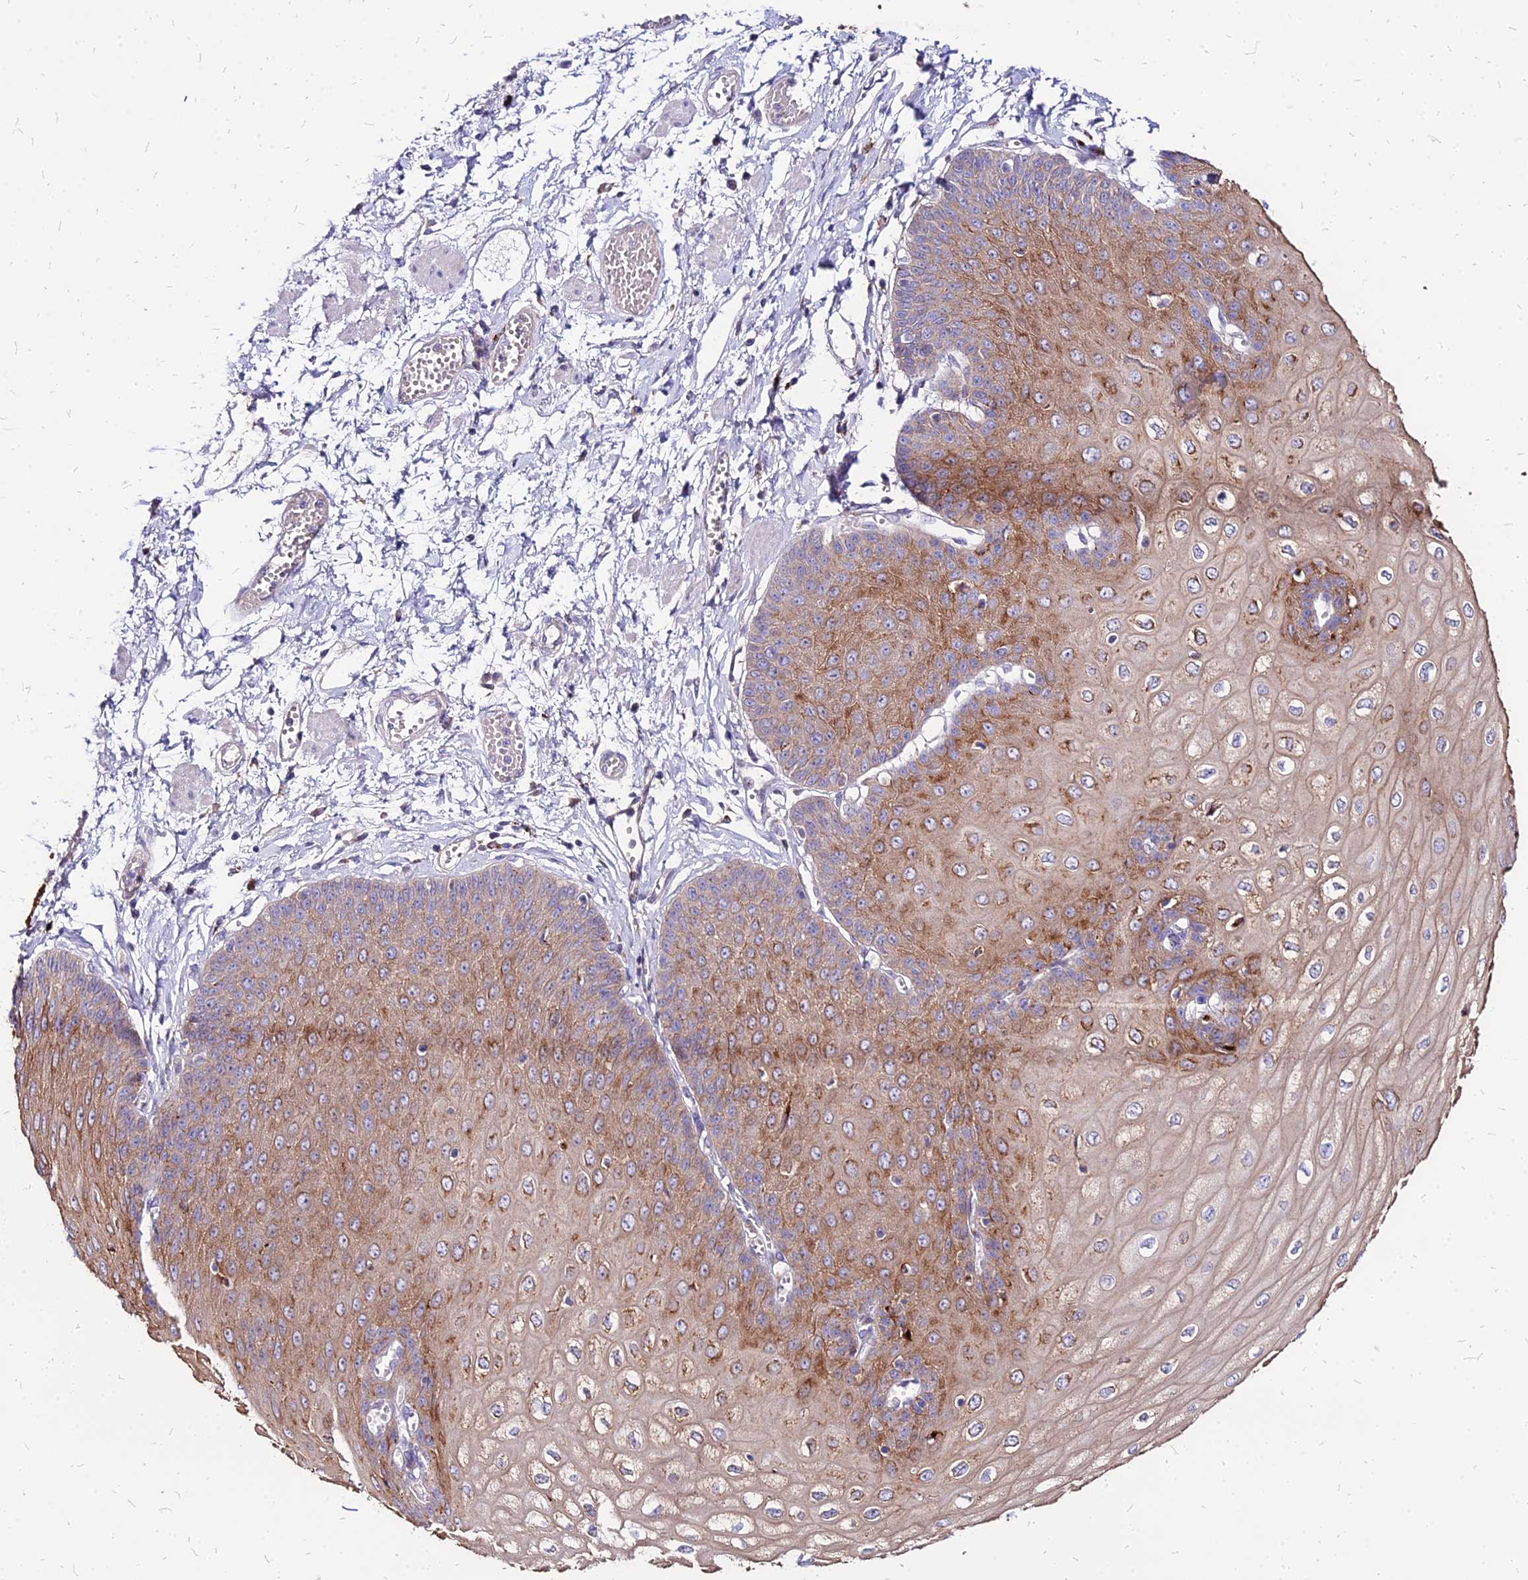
{"staining": {"intensity": "moderate", "quantity": ">75%", "location": "cytoplasmic/membranous"}, "tissue": "esophagus", "cell_type": "Squamous epithelial cells", "image_type": "normal", "snomed": [{"axis": "morphology", "description": "Normal tissue, NOS"}, {"axis": "topography", "description": "Esophagus"}], "caption": "The immunohistochemical stain shows moderate cytoplasmic/membranous staining in squamous epithelial cells of benign esophagus. (Stains: DAB (3,3'-diaminobenzidine) in brown, nuclei in blue, Microscopy: brightfield microscopy at high magnification).", "gene": "COMMD10", "patient": {"sex": "male", "age": 60}}